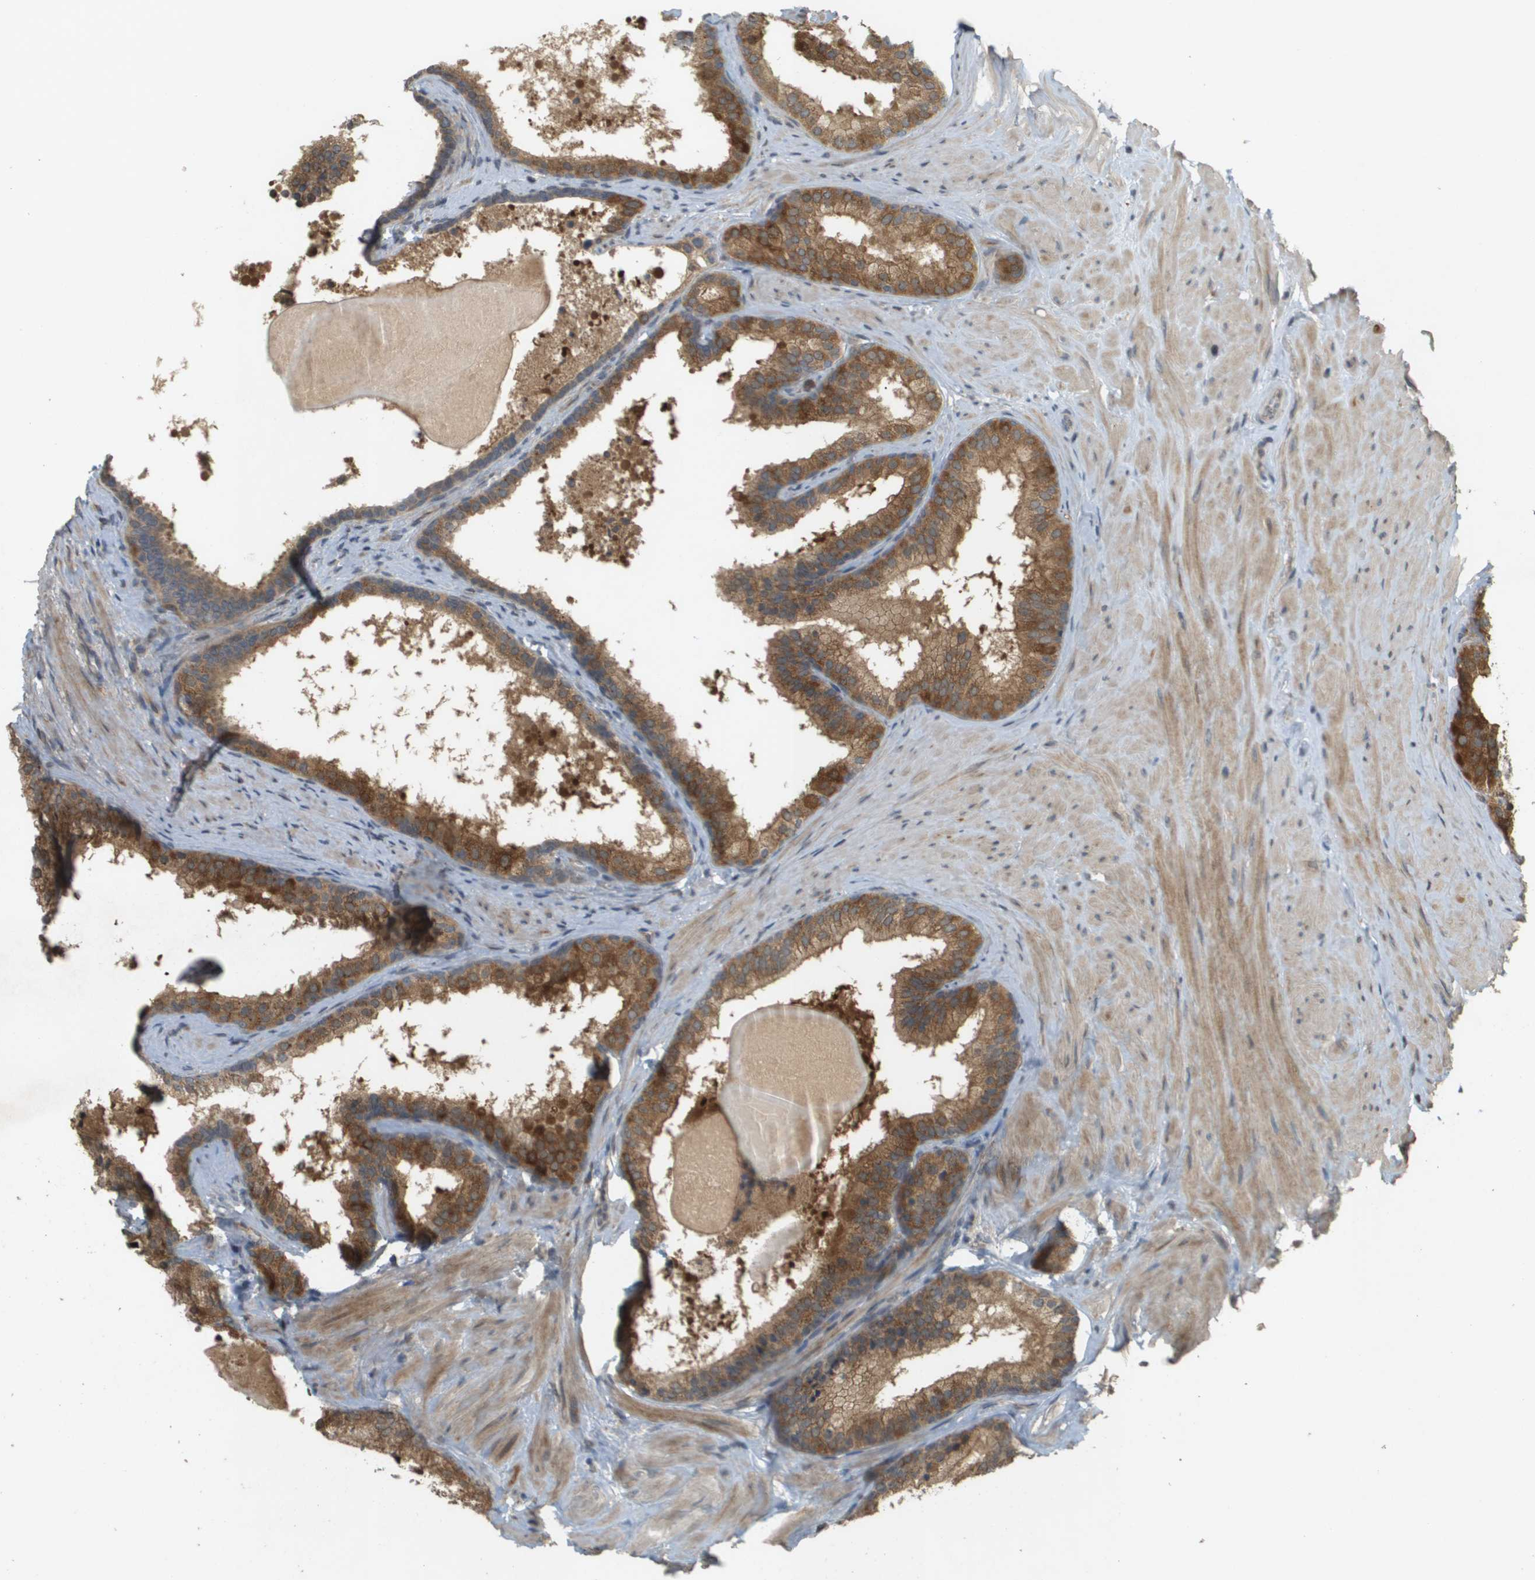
{"staining": {"intensity": "moderate", "quantity": ">75%", "location": "cytoplasmic/membranous"}, "tissue": "prostate cancer", "cell_type": "Tumor cells", "image_type": "cancer", "snomed": [{"axis": "morphology", "description": "Adenocarcinoma, Low grade"}, {"axis": "topography", "description": "Prostate"}], "caption": "Moderate cytoplasmic/membranous positivity for a protein is seen in approximately >75% of tumor cells of adenocarcinoma (low-grade) (prostate) using immunohistochemistry (IHC).", "gene": "RAB21", "patient": {"sex": "male", "age": 69}}